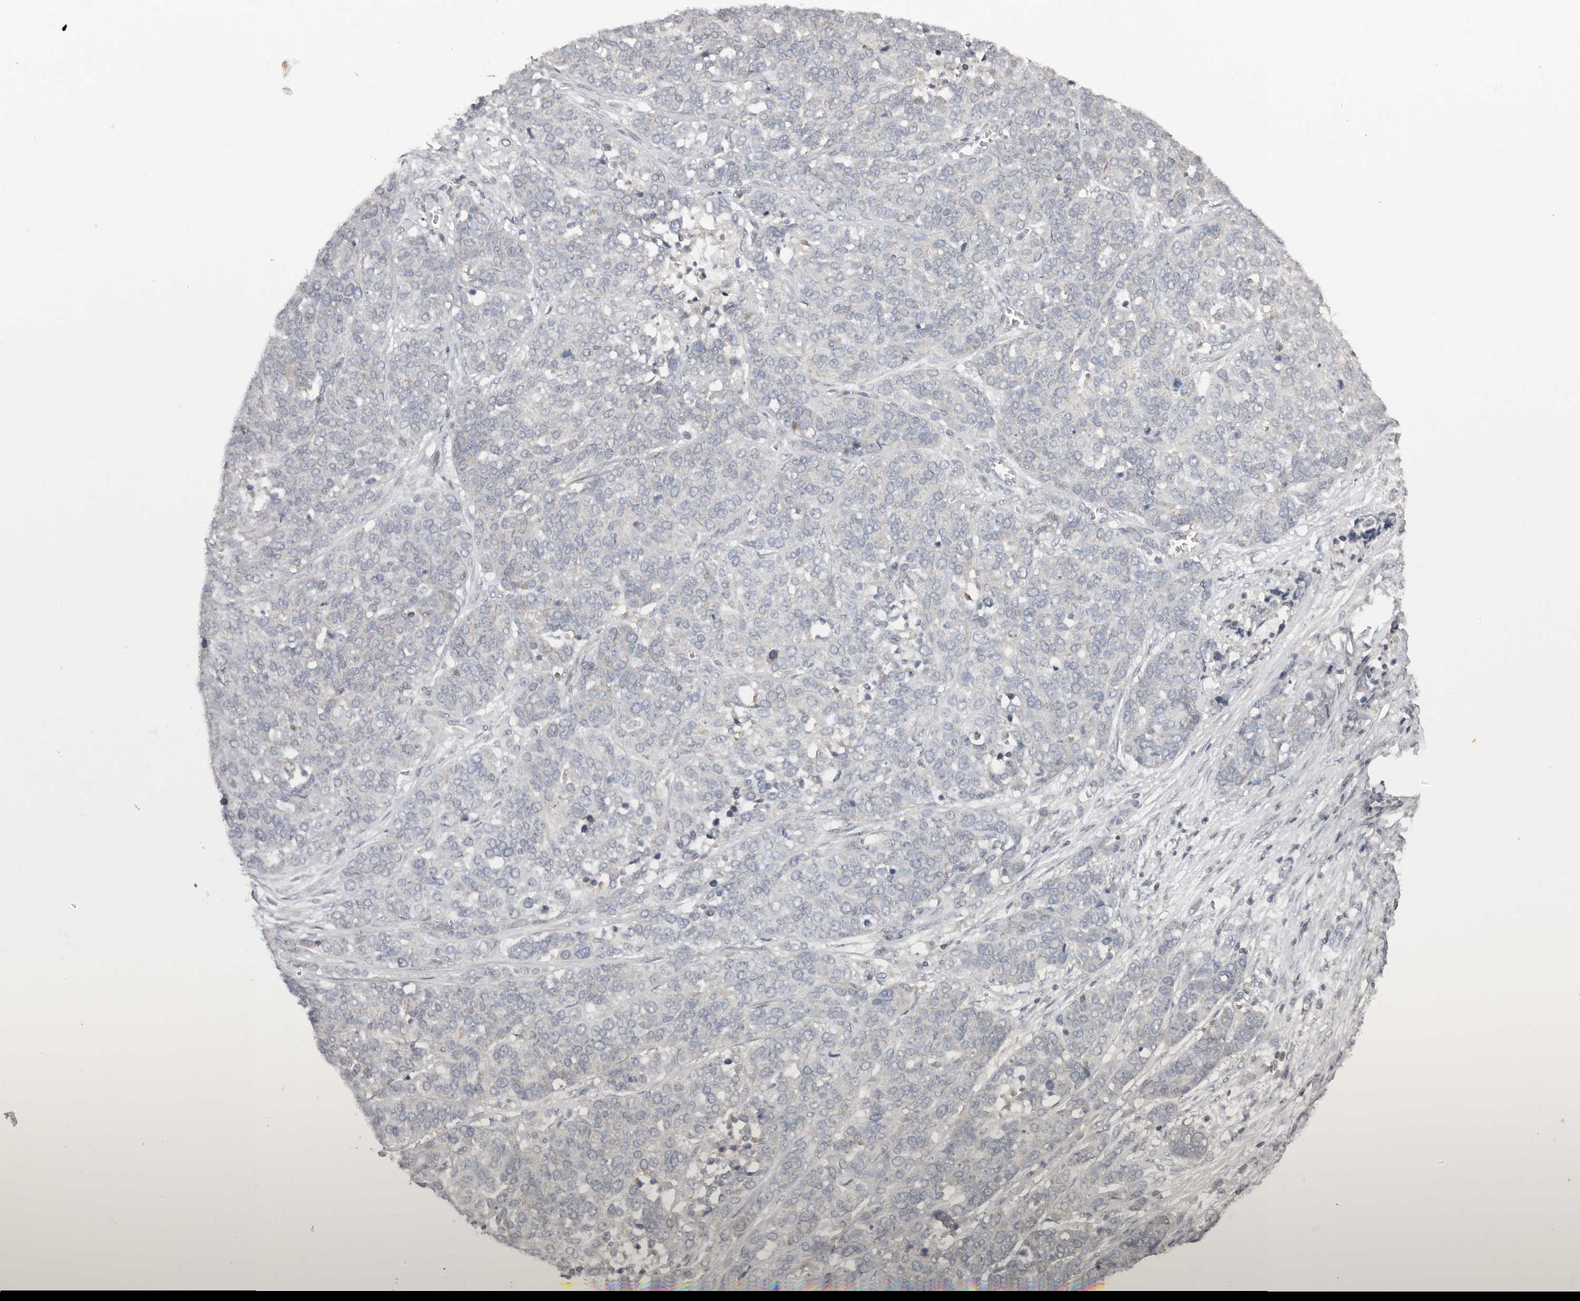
{"staining": {"intensity": "negative", "quantity": "none", "location": "none"}, "tissue": "ovarian cancer", "cell_type": "Tumor cells", "image_type": "cancer", "snomed": [{"axis": "morphology", "description": "Cystadenocarcinoma, serous, NOS"}, {"axis": "topography", "description": "Ovary"}], "caption": "IHC of human ovarian serous cystadenocarcinoma exhibits no staining in tumor cells.", "gene": "ANKRD44", "patient": {"sex": "female", "age": 44}}